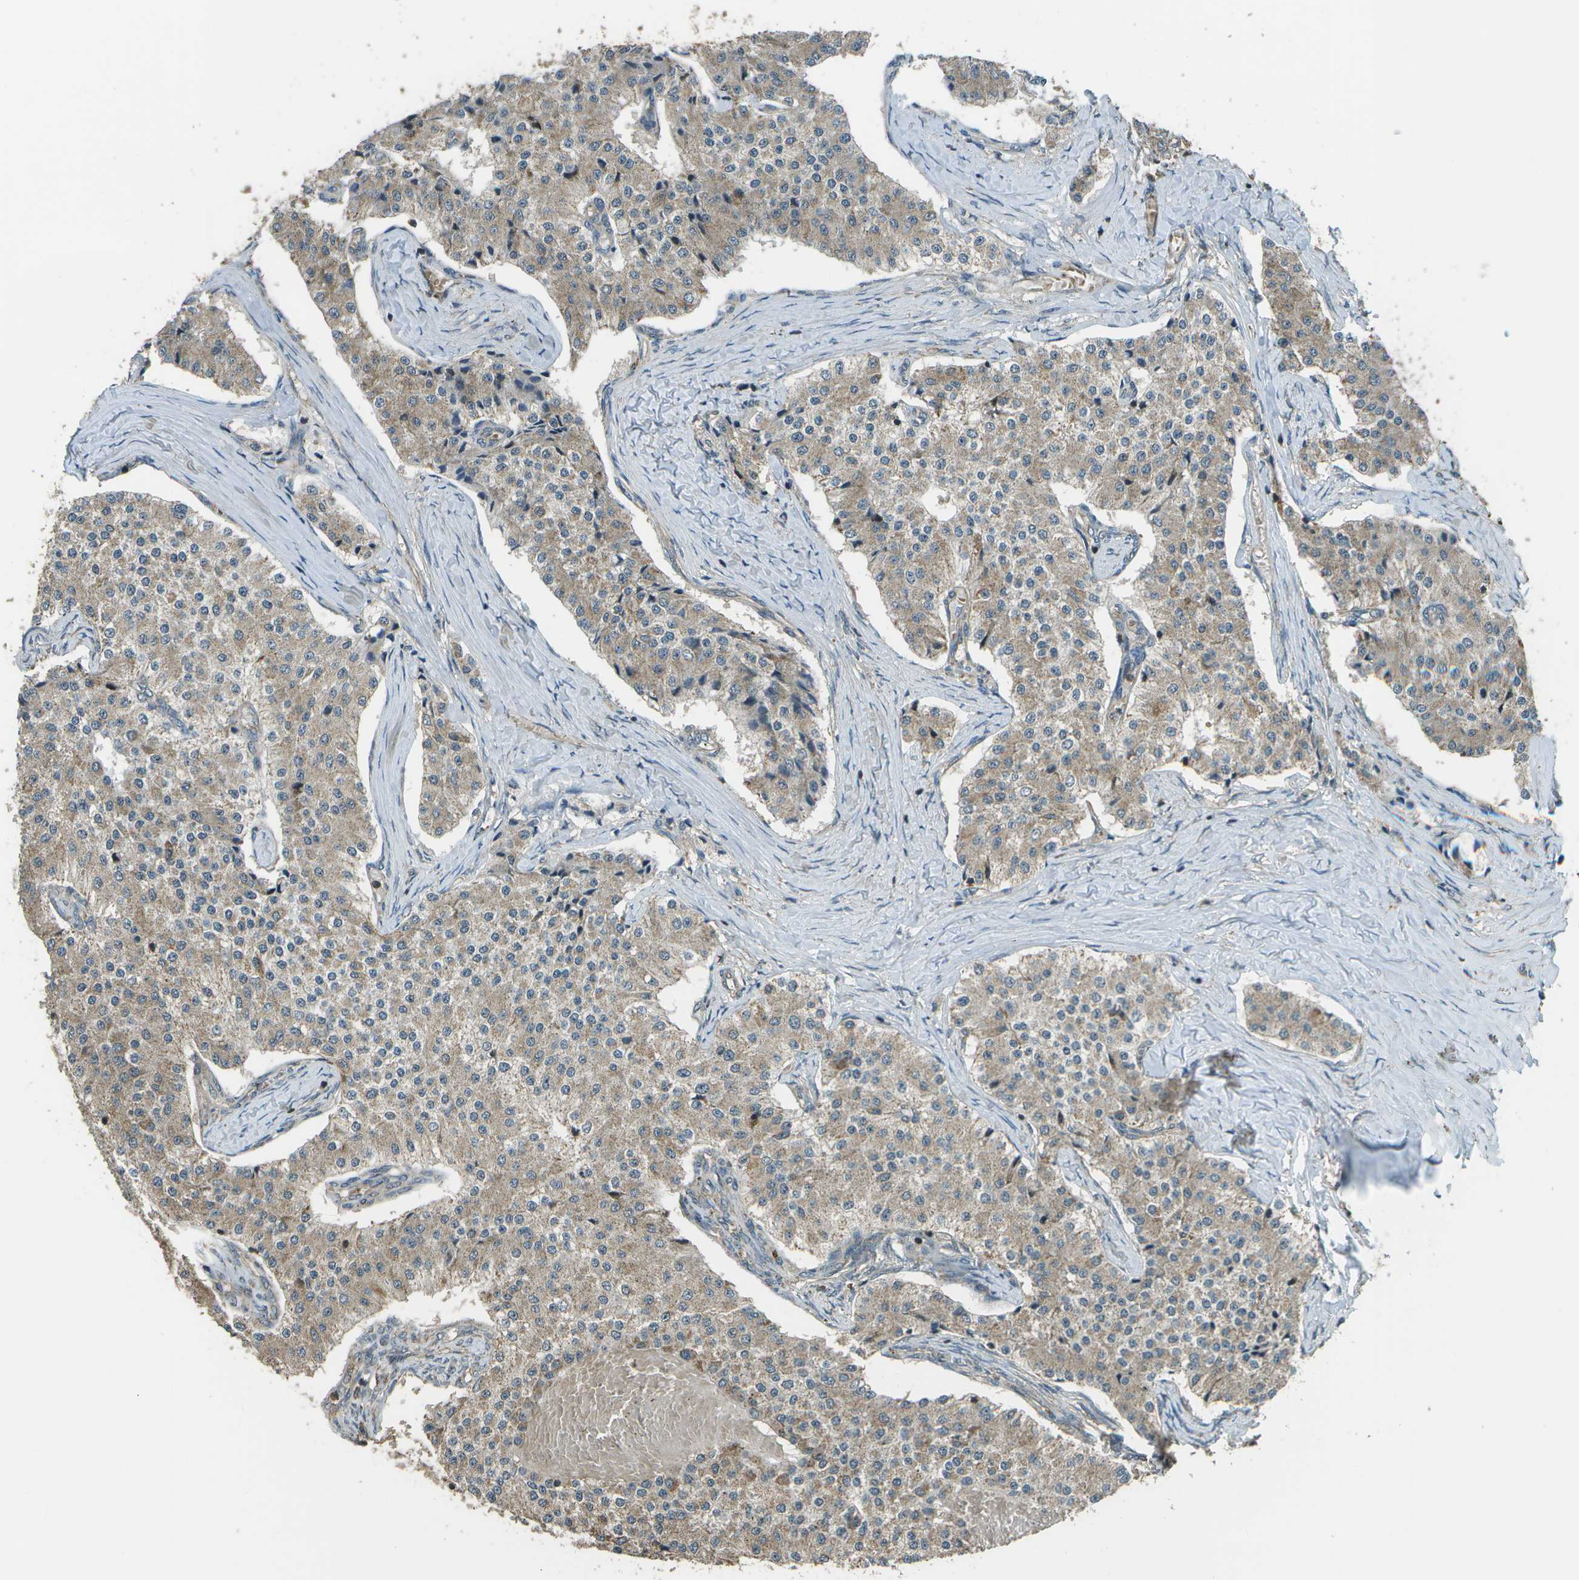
{"staining": {"intensity": "weak", "quantity": ">75%", "location": "cytoplasmic/membranous"}, "tissue": "carcinoid", "cell_type": "Tumor cells", "image_type": "cancer", "snomed": [{"axis": "morphology", "description": "Carcinoid, malignant, NOS"}, {"axis": "topography", "description": "Colon"}], "caption": "IHC histopathology image of neoplastic tissue: malignant carcinoid stained using immunohistochemistry (IHC) exhibits low levels of weak protein expression localized specifically in the cytoplasmic/membranous of tumor cells, appearing as a cytoplasmic/membranous brown color.", "gene": "PLPBP", "patient": {"sex": "female", "age": 52}}